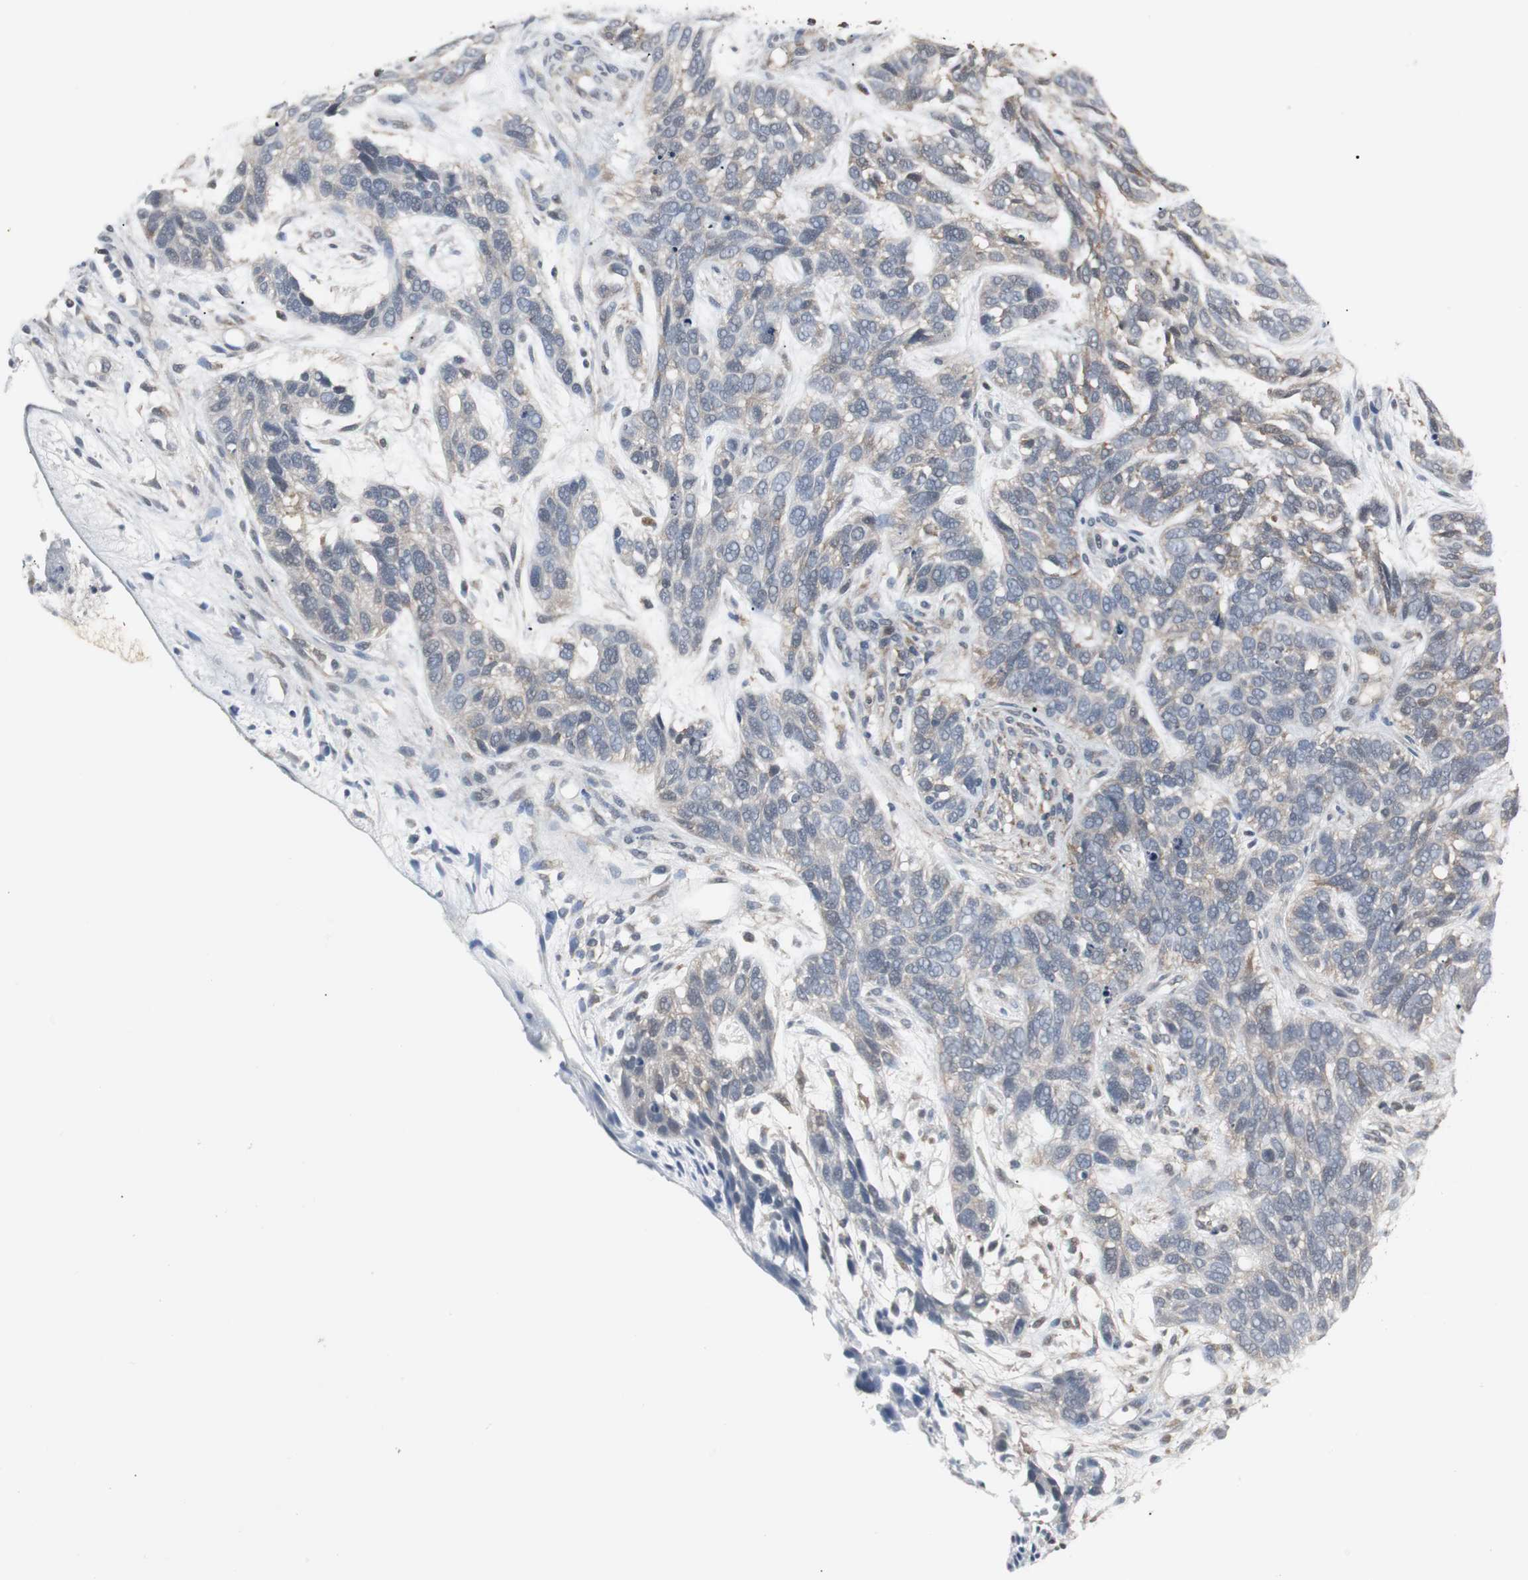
{"staining": {"intensity": "weak", "quantity": "25%-75%", "location": "cytoplasmic/membranous"}, "tissue": "skin cancer", "cell_type": "Tumor cells", "image_type": "cancer", "snomed": [{"axis": "morphology", "description": "Basal cell carcinoma"}, {"axis": "topography", "description": "Skin"}], "caption": "DAB immunohistochemical staining of basal cell carcinoma (skin) displays weak cytoplasmic/membranous protein staining in approximately 25%-75% of tumor cells.", "gene": "ZSCAN22", "patient": {"sex": "male", "age": 87}}